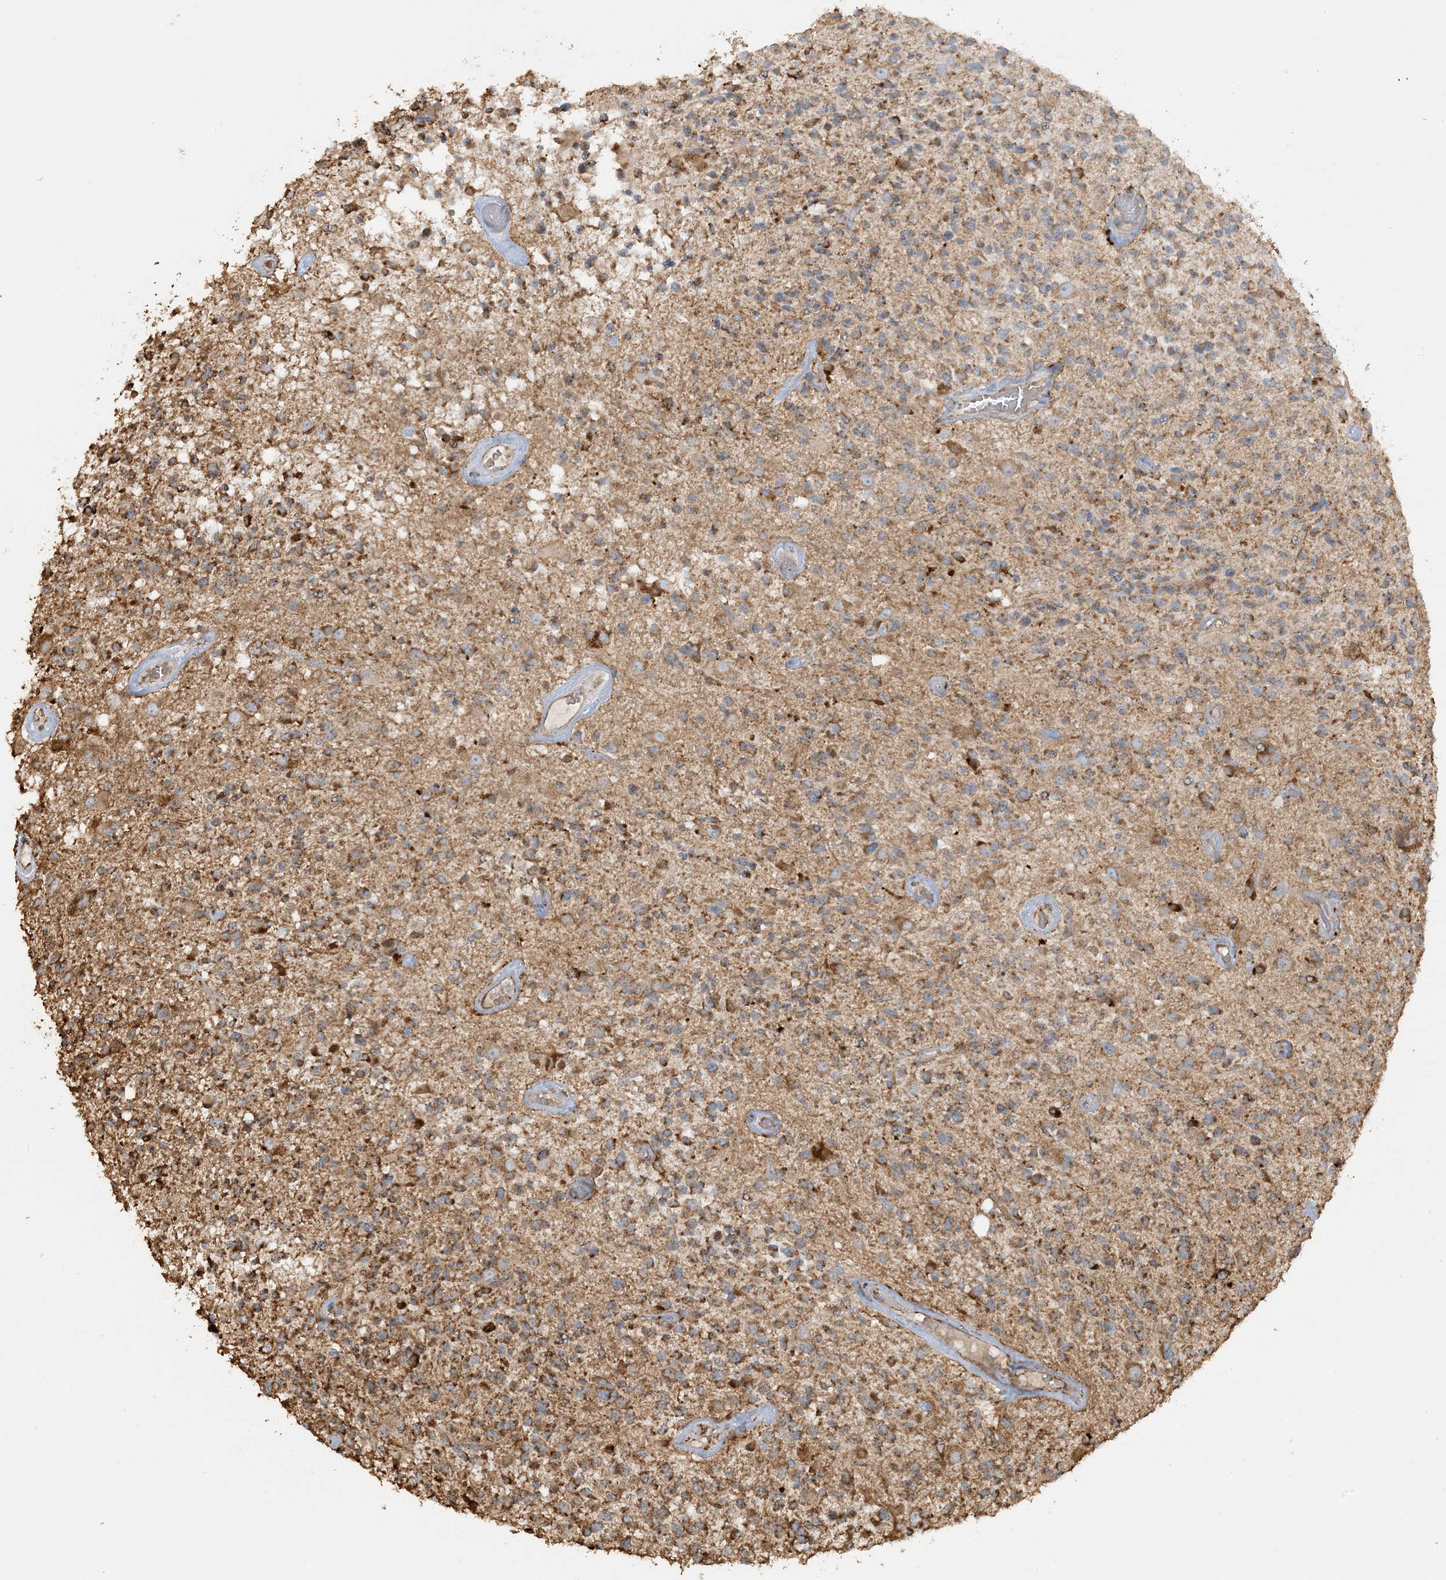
{"staining": {"intensity": "moderate", "quantity": ">75%", "location": "cytoplasmic/membranous"}, "tissue": "glioma", "cell_type": "Tumor cells", "image_type": "cancer", "snomed": [{"axis": "morphology", "description": "Glioma, malignant, High grade"}, {"axis": "morphology", "description": "Glioblastoma, NOS"}, {"axis": "topography", "description": "Brain"}], "caption": "Glioblastoma was stained to show a protein in brown. There is medium levels of moderate cytoplasmic/membranous expression in about >75% of tumor cells.", "gene": "AGA", "patient": {"sex": "male", "age": 60}}